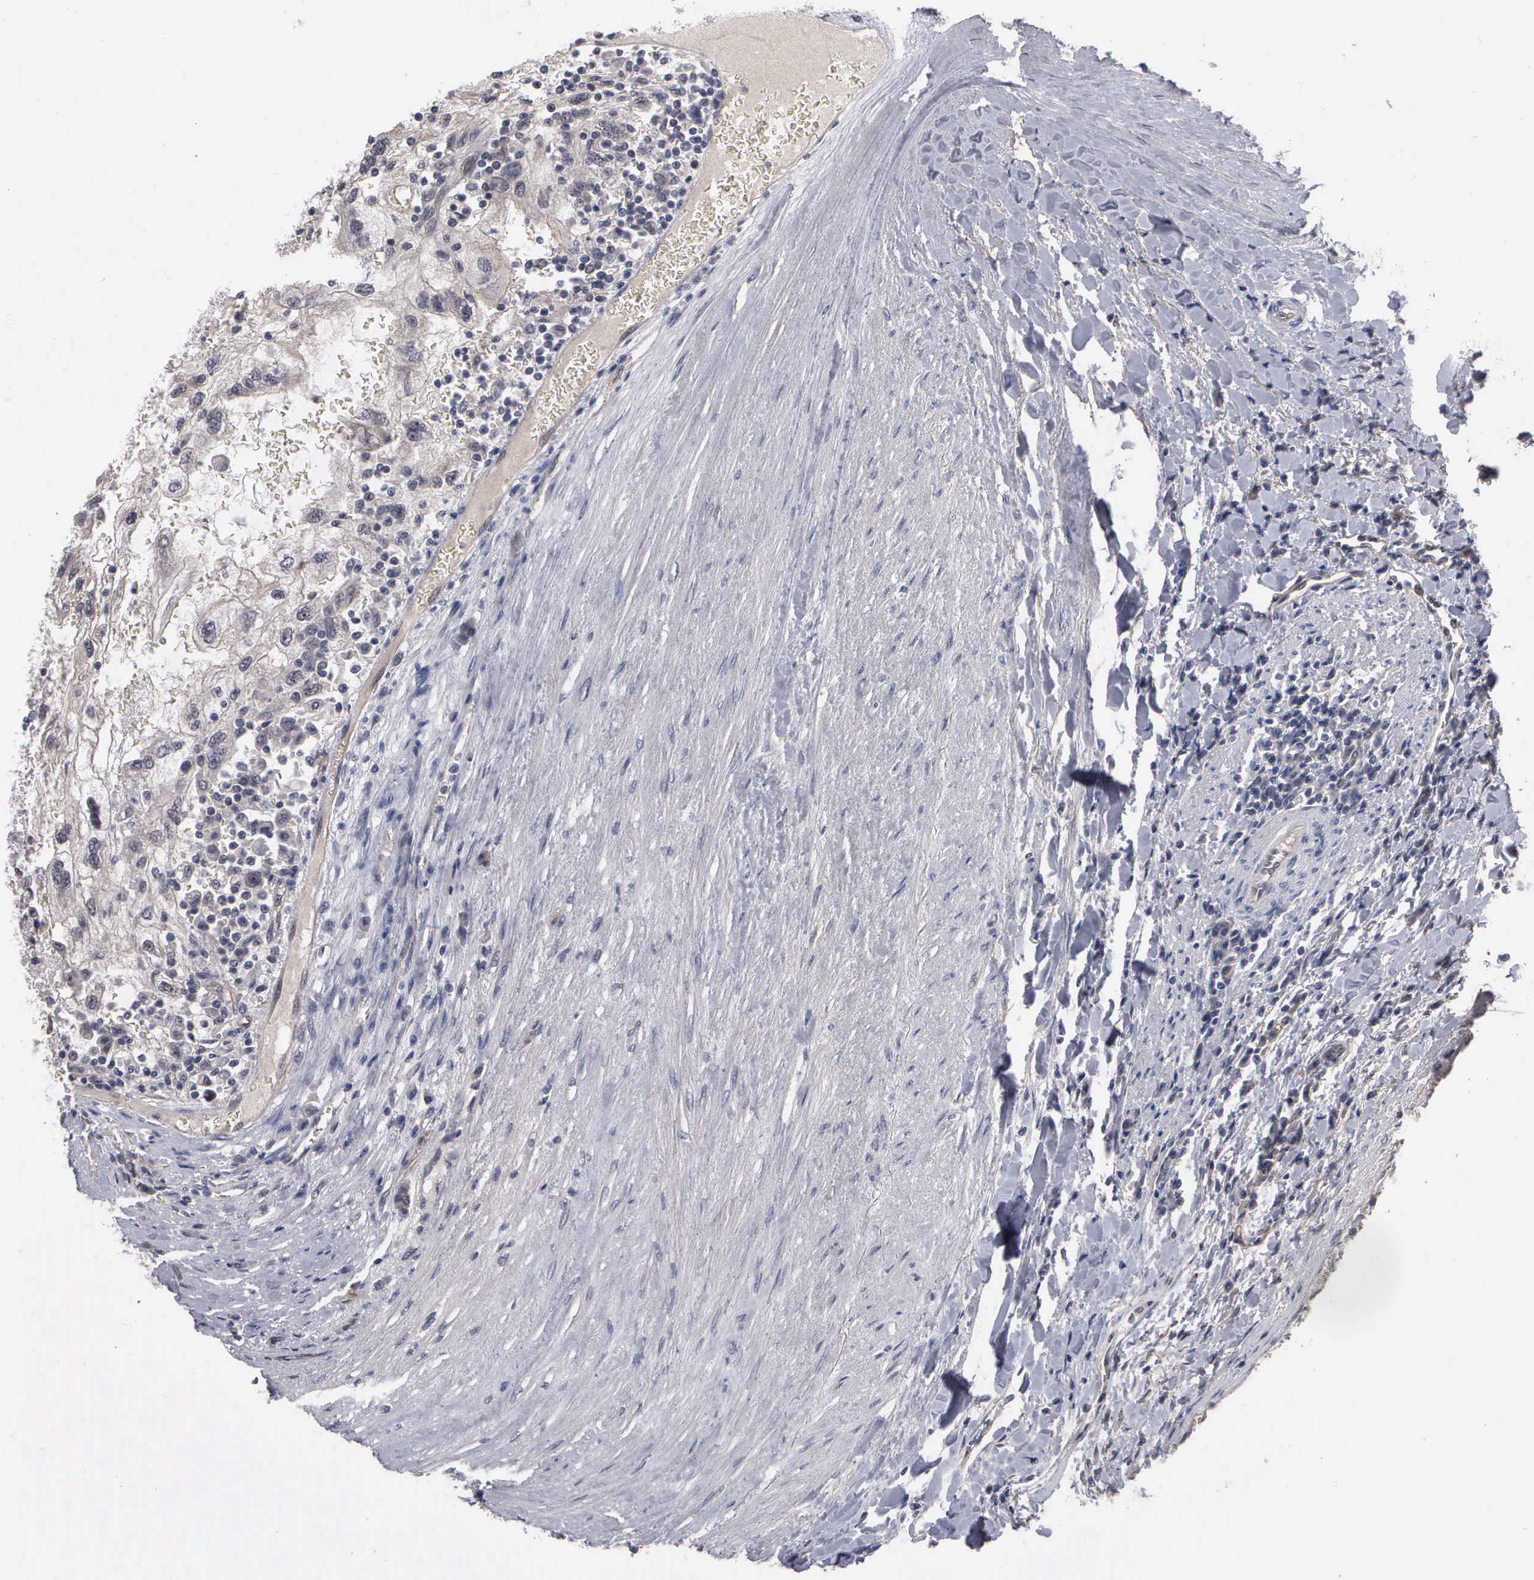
{"staining": {"intensity": "negative", "quantity": "none", "location": "none"}, "tissue": "renal cancer", "cell_type": "Tumor cells", "image_type": "cancer", "snomed": [{"axis": "morphology", "description": "Normal tissue, NOS"}, {"axis": "morphology", "description": "Adenocarcinoma, NOS"}, {"axis": "topography", "description": "Kidney"}], "caption": "IHC photomicrograph of neoplastic tissue: adenocarcinoma (renal) stained with DAB reveals no significant protein staining in tumor cells.", "gene": "ZBTB33", "patient": {"sex": "male", "age": 71}}